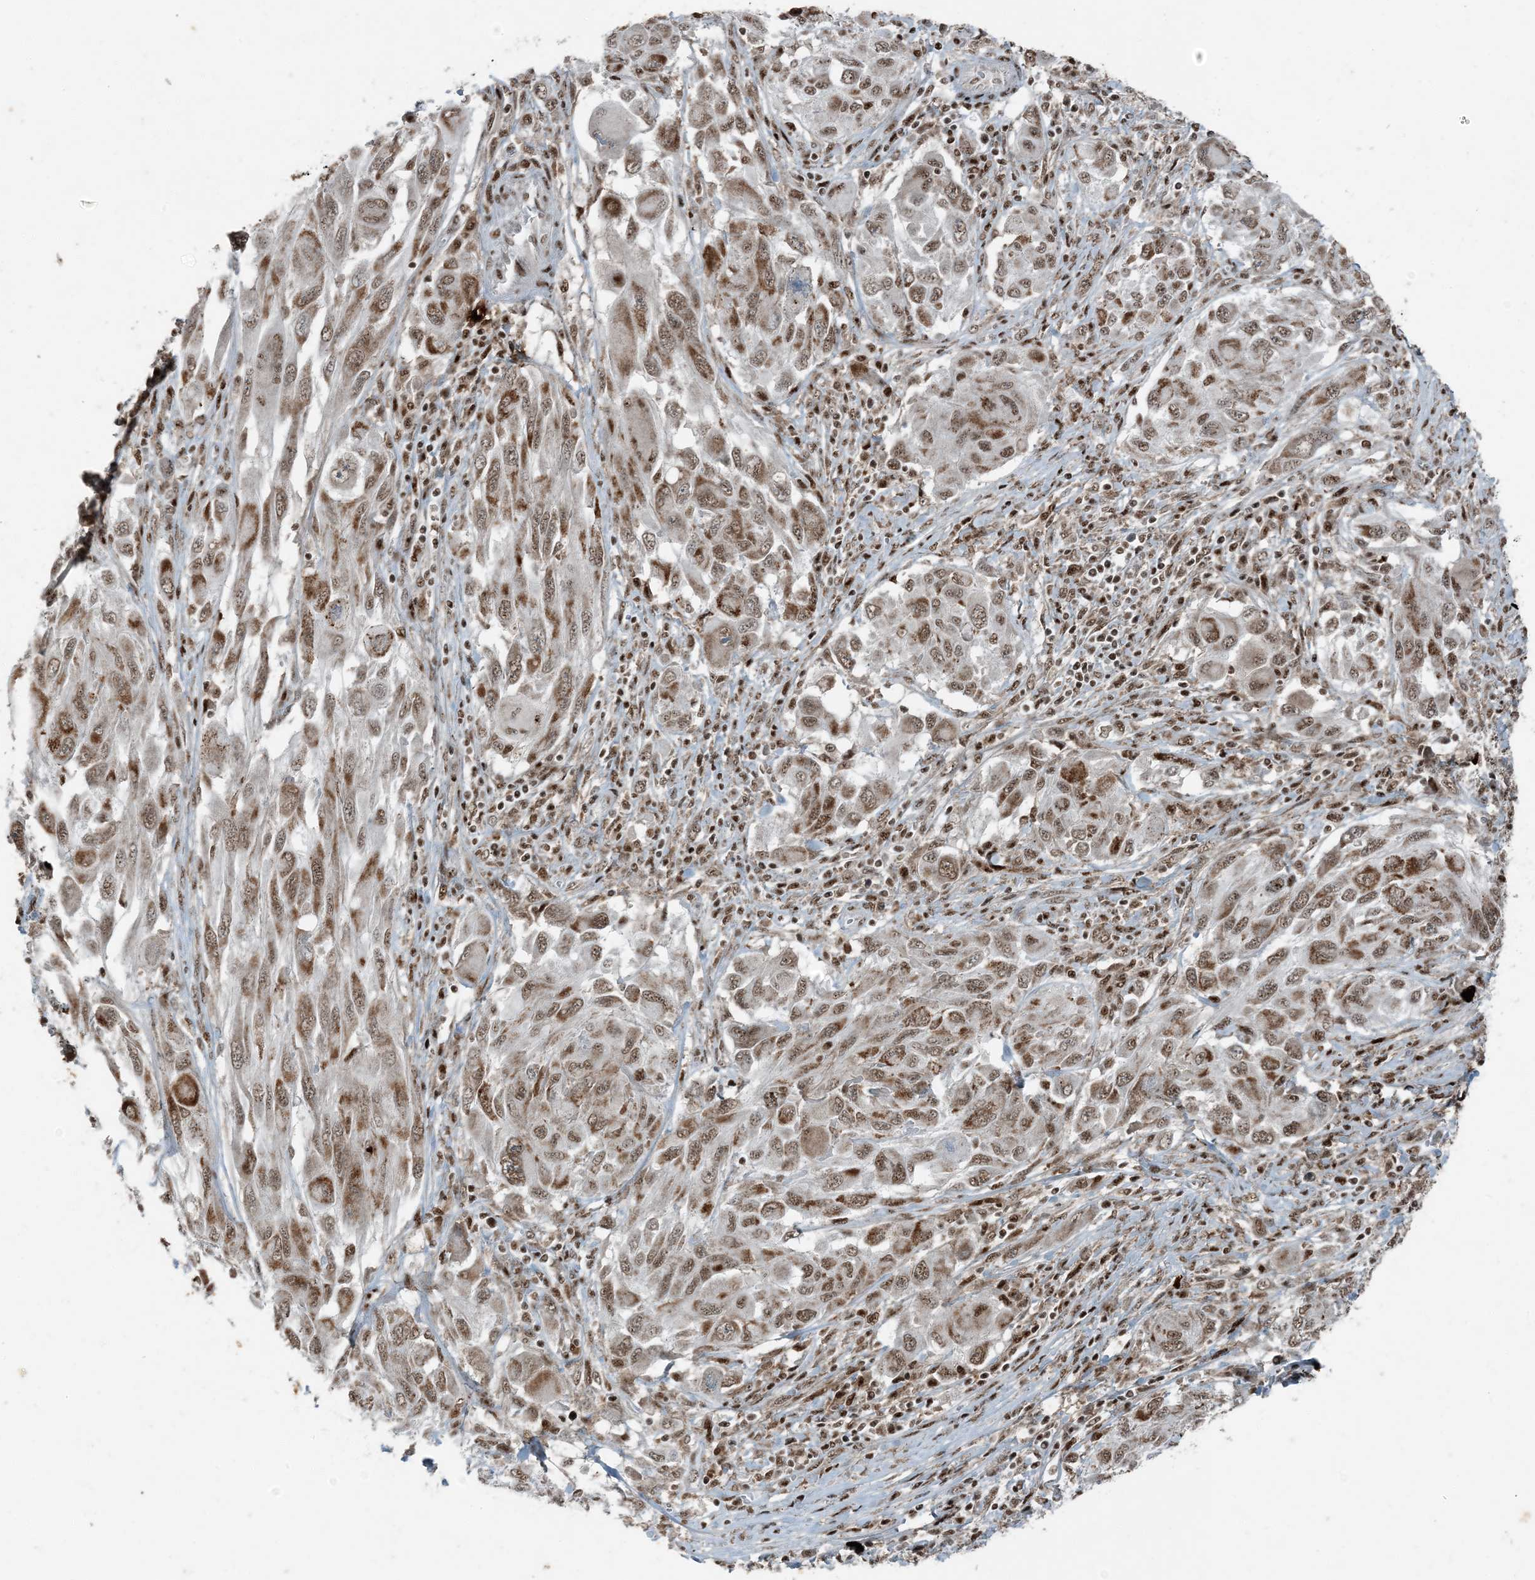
{"staining": {"intensity": "moderate", "quantity": ">75%", "location": "cytoplasmic/membranous,nuclear"}, "tissue": "melanoma", "cell_type": "Tumor cells", "image_type": "cancer", "snomed": [{"axis": "morphology", "description": "Malignant melanoma, NOS"}, {"axis": "topography", "description": "Skin"}], "caption": "Protein staining of melanoma tissue reveals moderate cytoplasmic/membranous and nuclear positivity in about >75% of tumor cells.", "gene": "TADA2B", "patient": {"sex": "female", "age": 91}}